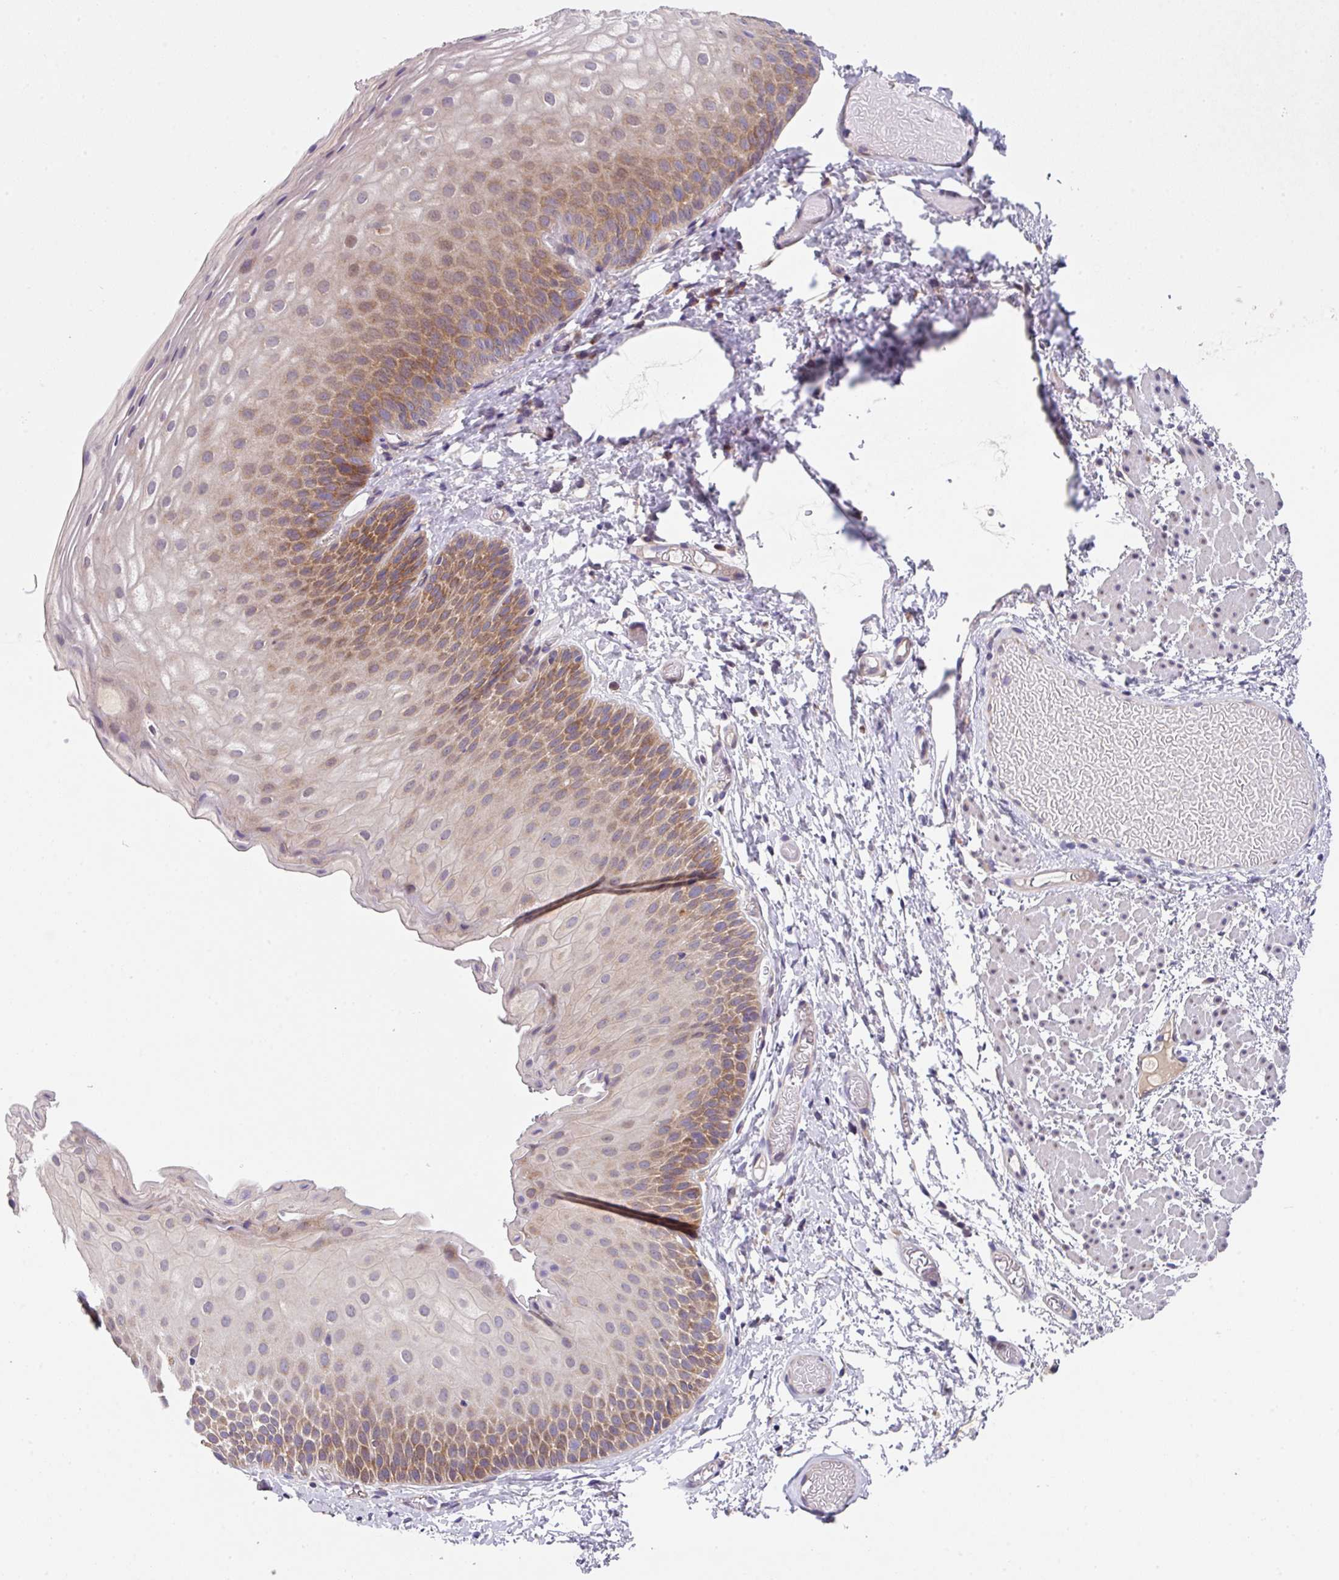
{"staining": {"intensity": "strong", "quantity": "25%-75%", "location": "cytoplasmic/membranous"}, "tissue": "skin", "cell_type": "Epidermal cells", "image_type": "normal", "snomed": [{"axis": "morphology", "description": "Normal tissue, NOS"}, {"axis": "topography", "description": "Anal"}], "caption": "Immunohistochemical staining of benign human skin displays strong cytoplasmic/membranous protein staining in about 25%-75% of epidermal cells. (brown staining indicates protein expression, while blue staining denotes nuclei).", "gene": "EIF4B", "patient": {"sex": "female", "age": 40}}